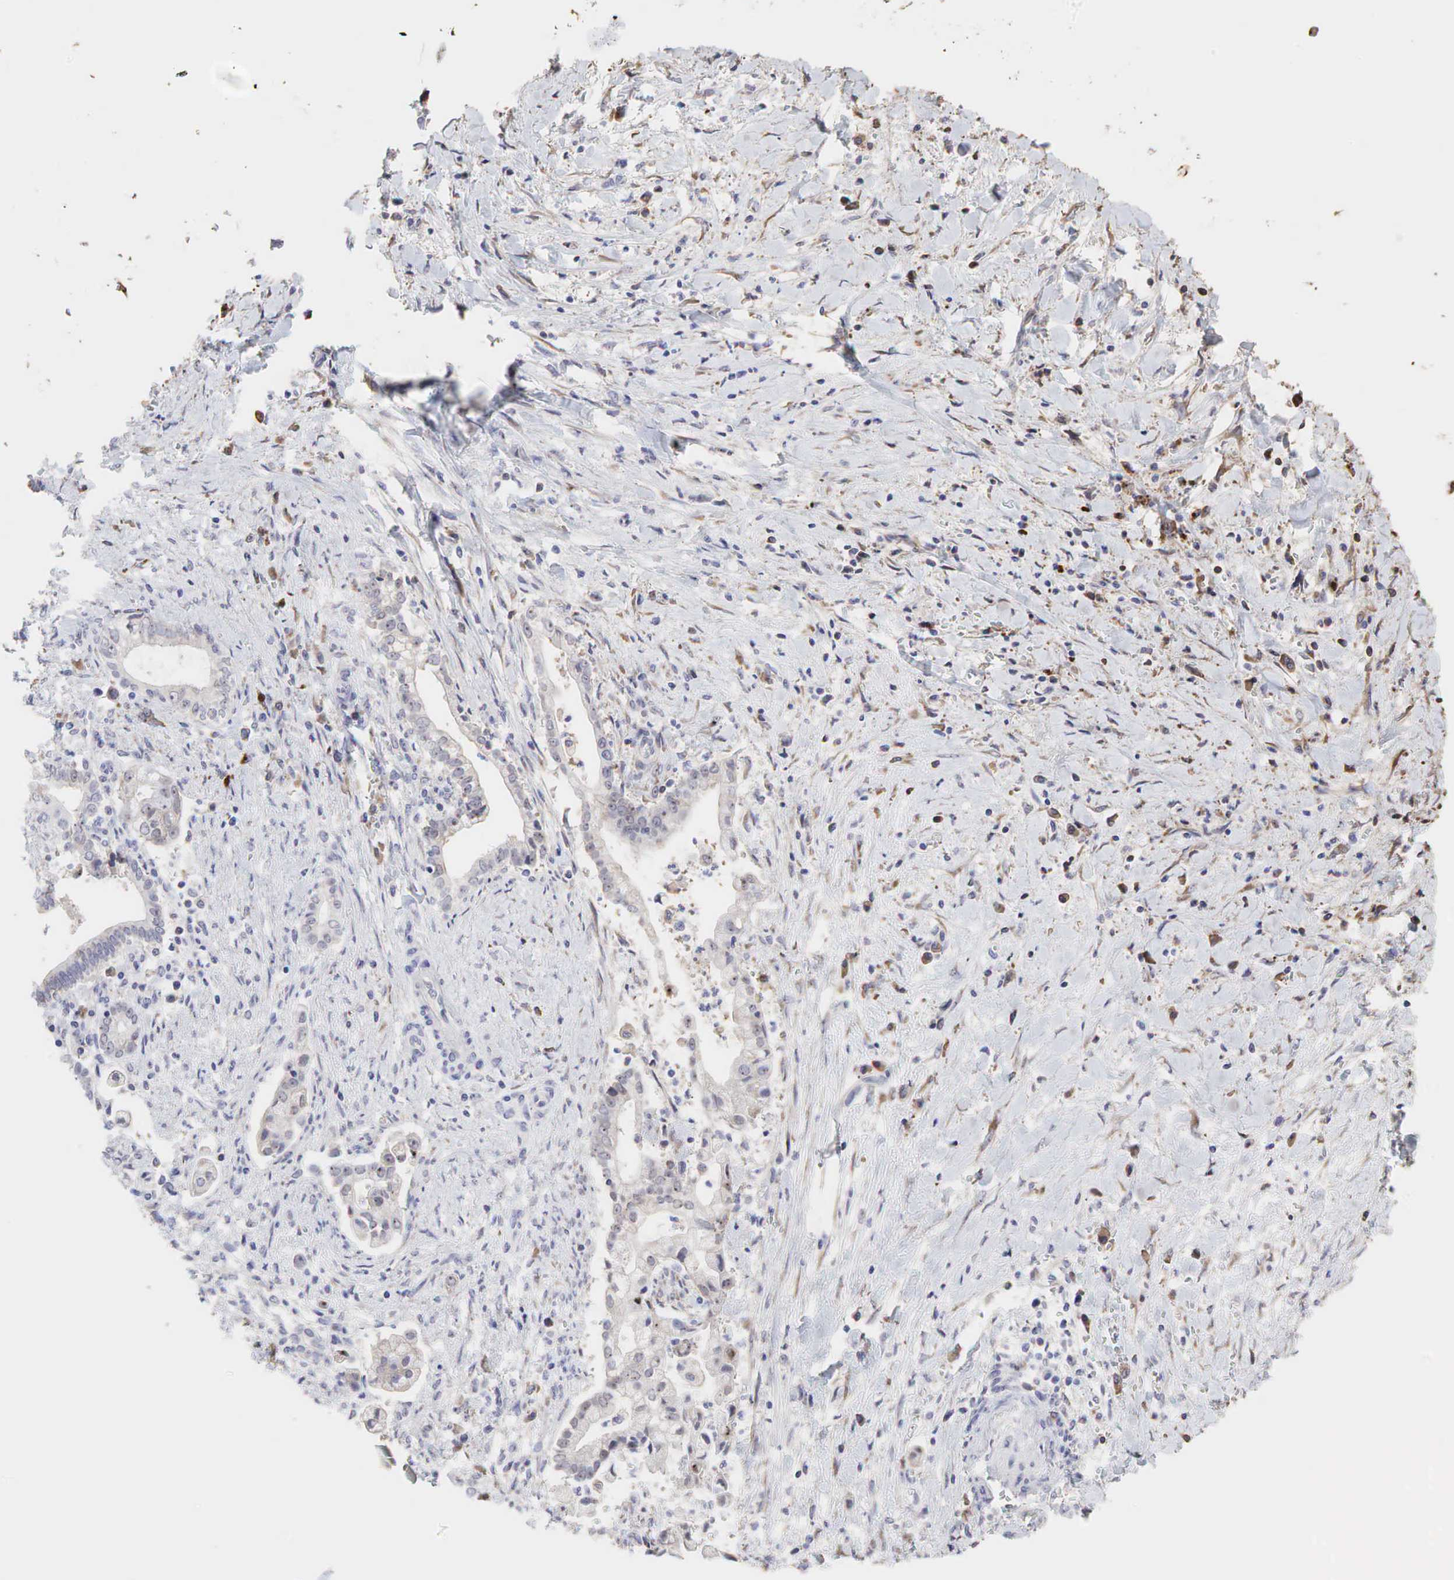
{"staining": {"intensity": "weak", "quantity": ">75%", "location": "none"}, "tissue": "liver cancer", "cell_type": "Tumor cells", "image_type": "cancer", "snomed": [{"axis": "morphology", "description": "Cholangiocarcinoma"}, {"axis": "topography", "description": "Liver"}], "caption": "Liver cancer stained with IHC reveals weak None positivity in about >75% of tumor cells. The staining was performed using DAB (3,3'-diaminobenzidine), with brown indicating positive protein expression. Nuclei are stained blue with hematoxylin.", "gene": "DKC1", "patient": {"sex": "male", "age": 57}}